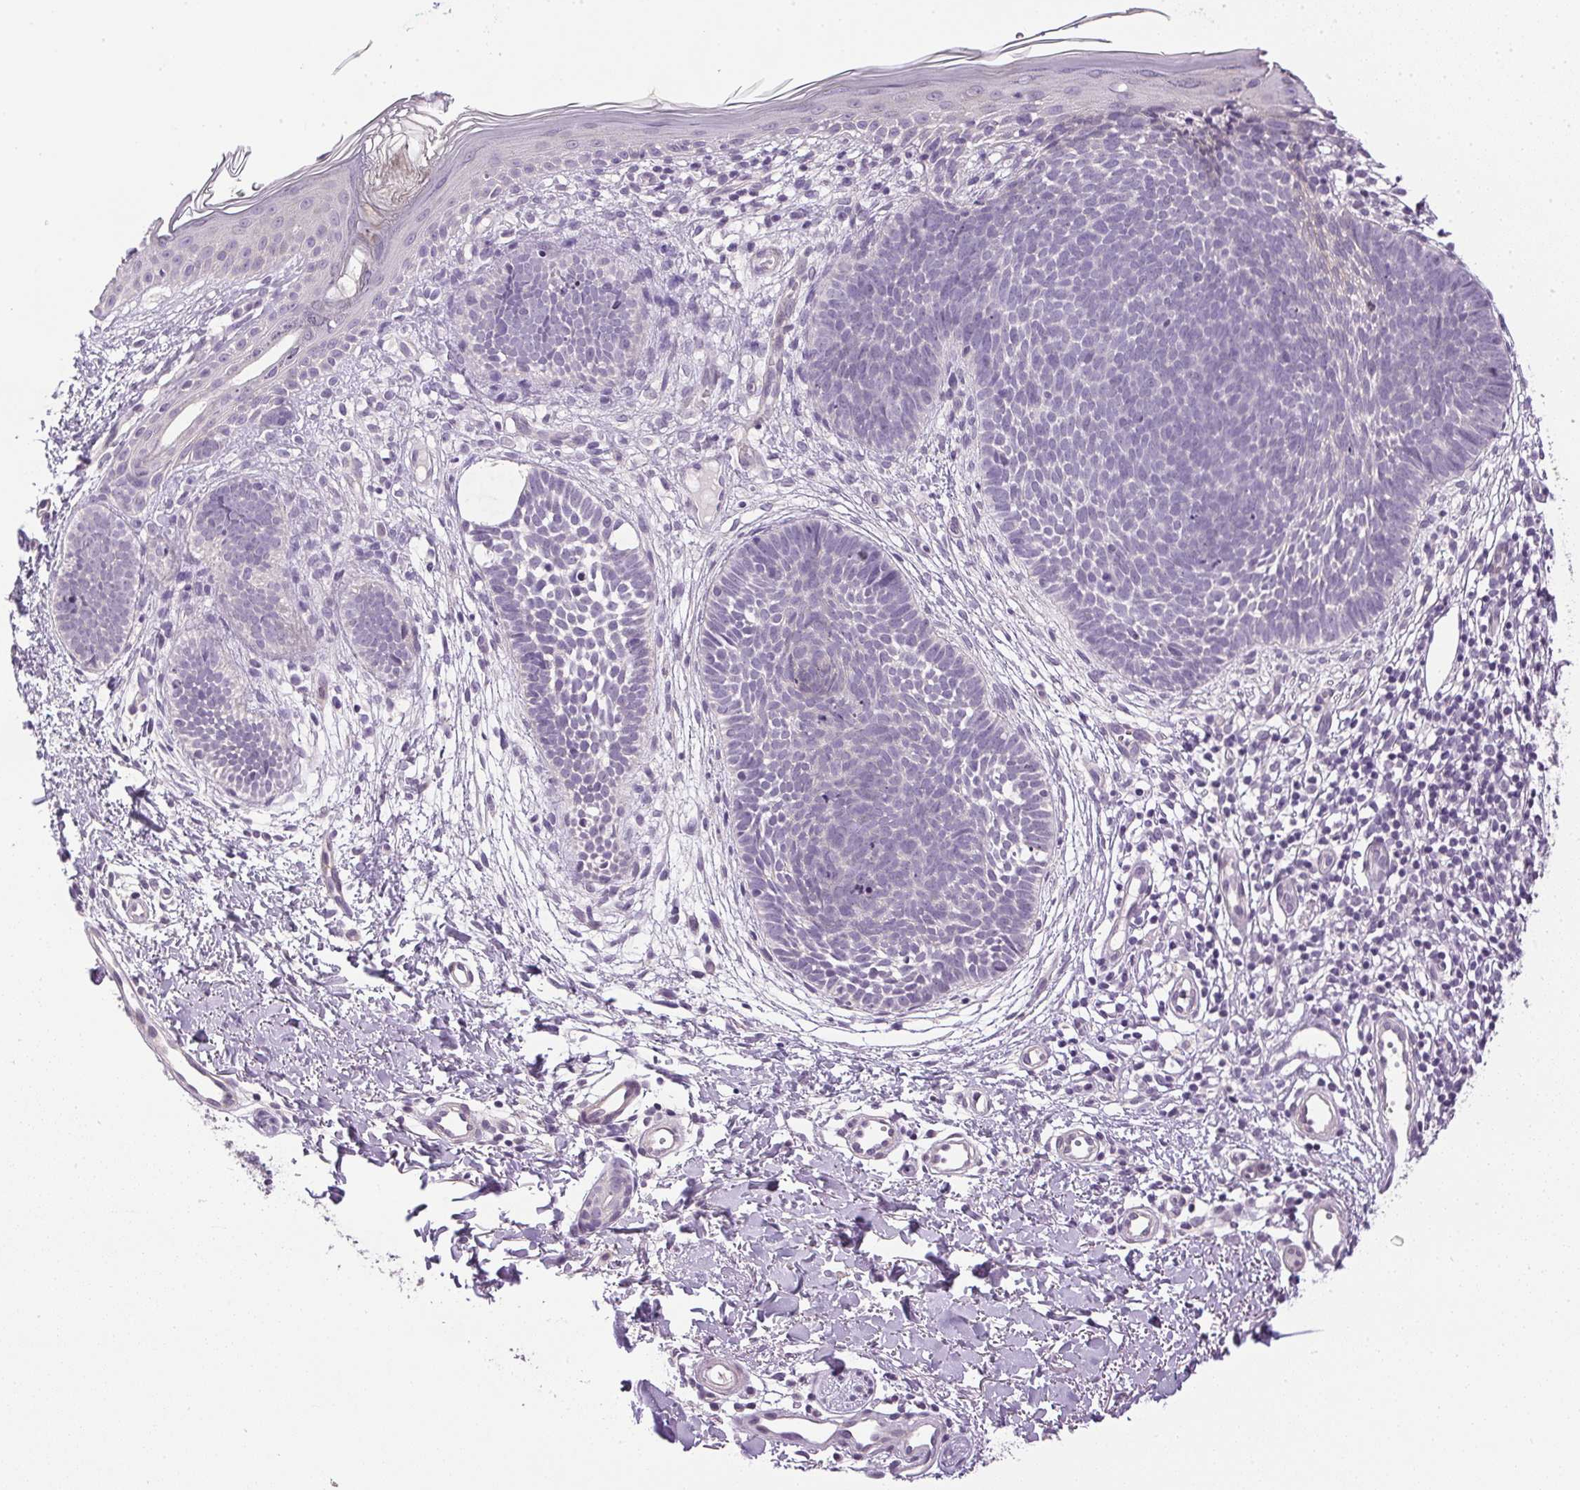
{"staining": {"intensity": "negative", "quantity": "none", "location": "none"}, "tissue": "skin cancer", "cell_type": "Tumor cells", "image_type": "cancer", "snomed": [{"axis": "morphology", "description": "Basal cell carcinoma"}, {"axis": "topography", "description": "Skin"}], "caption": "The photomicrograph reveals no staining of tumor cells in skin basal cell carcinoma.", "gene": "PRL", "patient": {"sex": "female", "age": 51}}